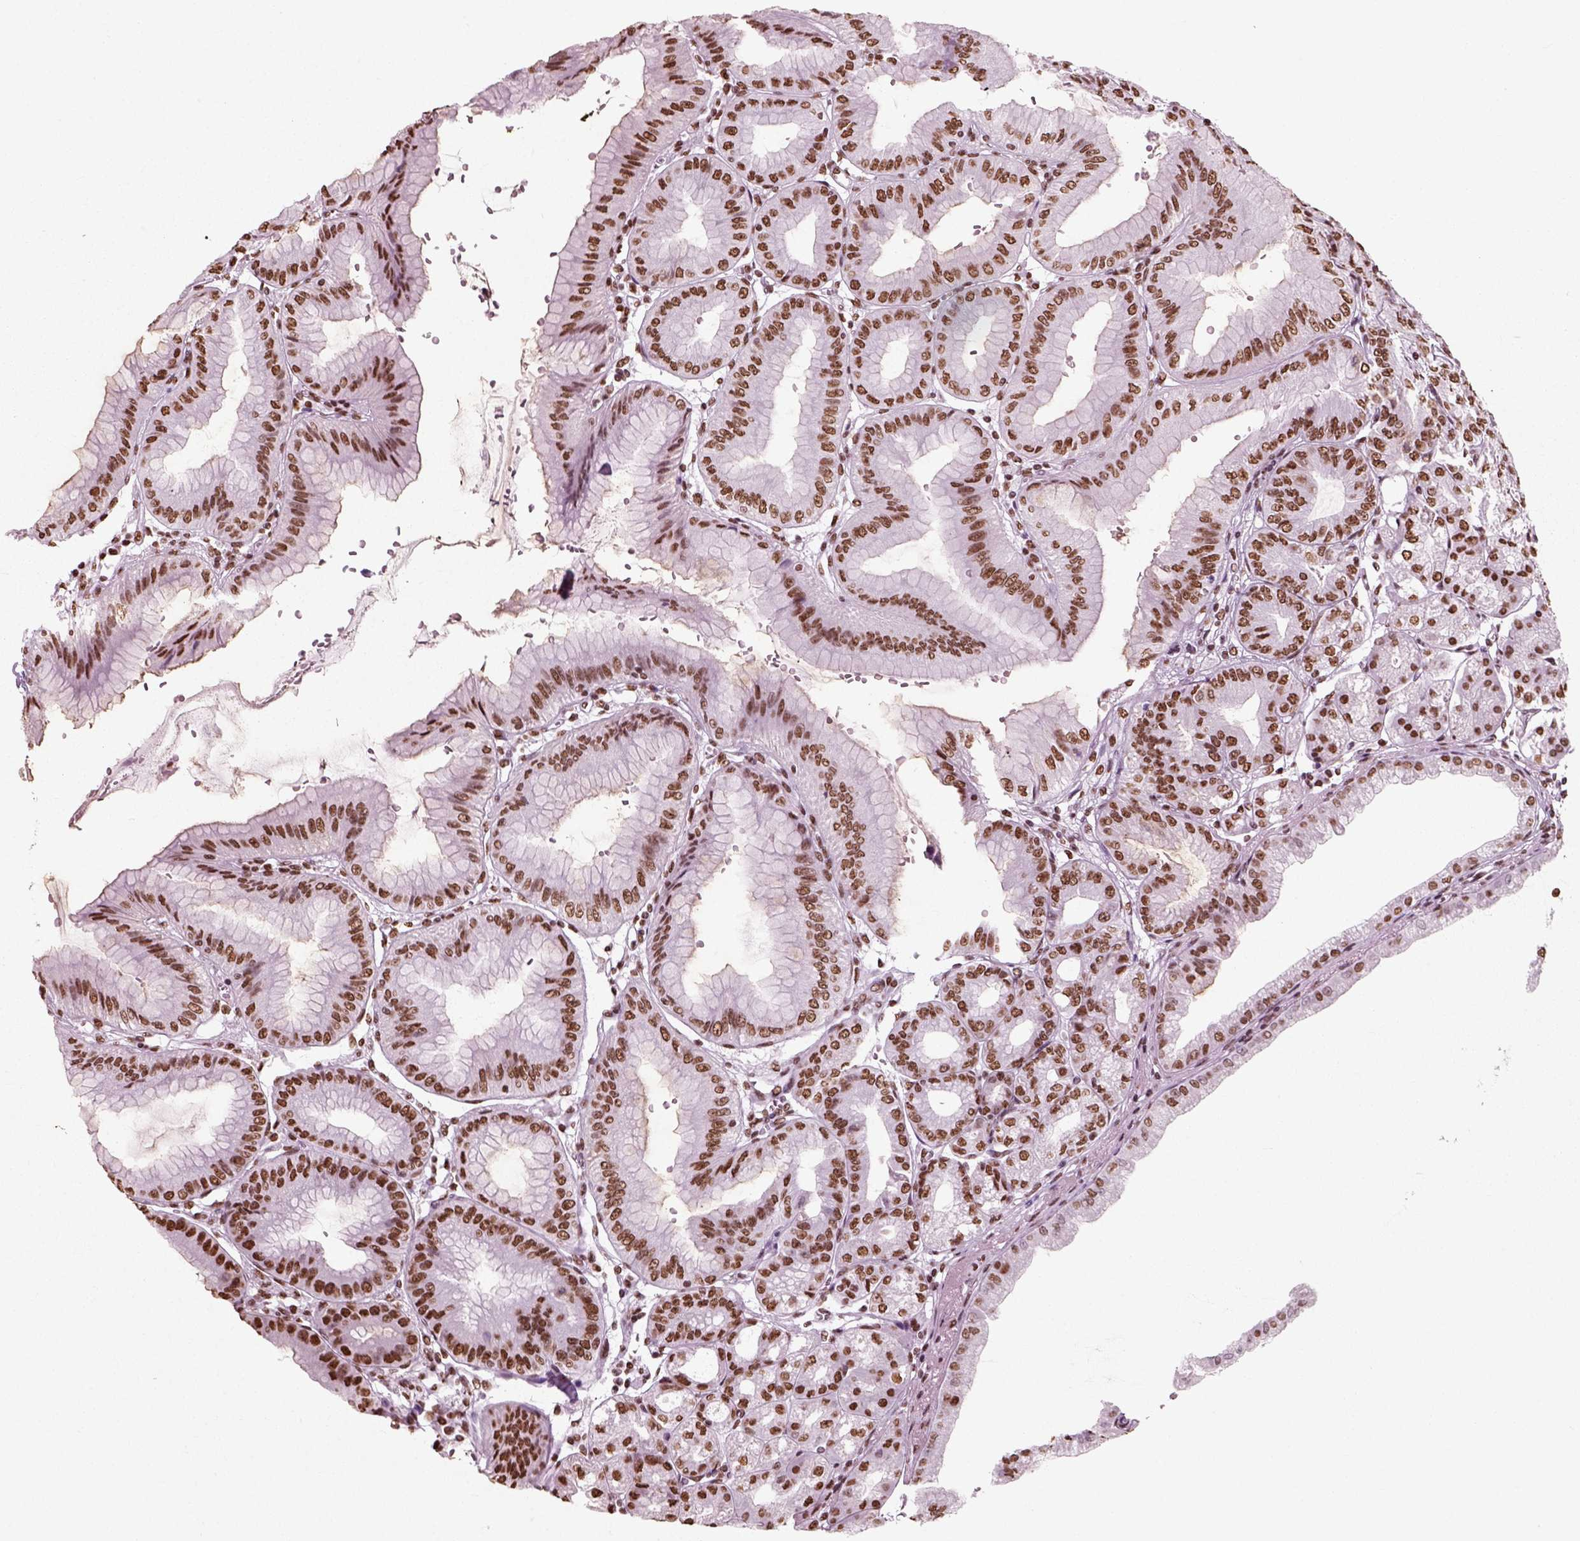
{"staining": {"intensity": "strong", "quantity": ">75%", "location": "nuclear"}, "tissue": "stomach", "cell_type": "Glandular cells", "image_type": "normal", "snomed": [{"axis": "morphology", "description": "Normal tissue, NOS"}, {"axis": "topography", "description": "Stomach"}], "caption": "IHC of unremarkable stomach reveals high levels of strong nuclear positivity in about >75% of glandular cells.", "gene": "POLR1H", "patient": {"sex": "male", "age": 71}}